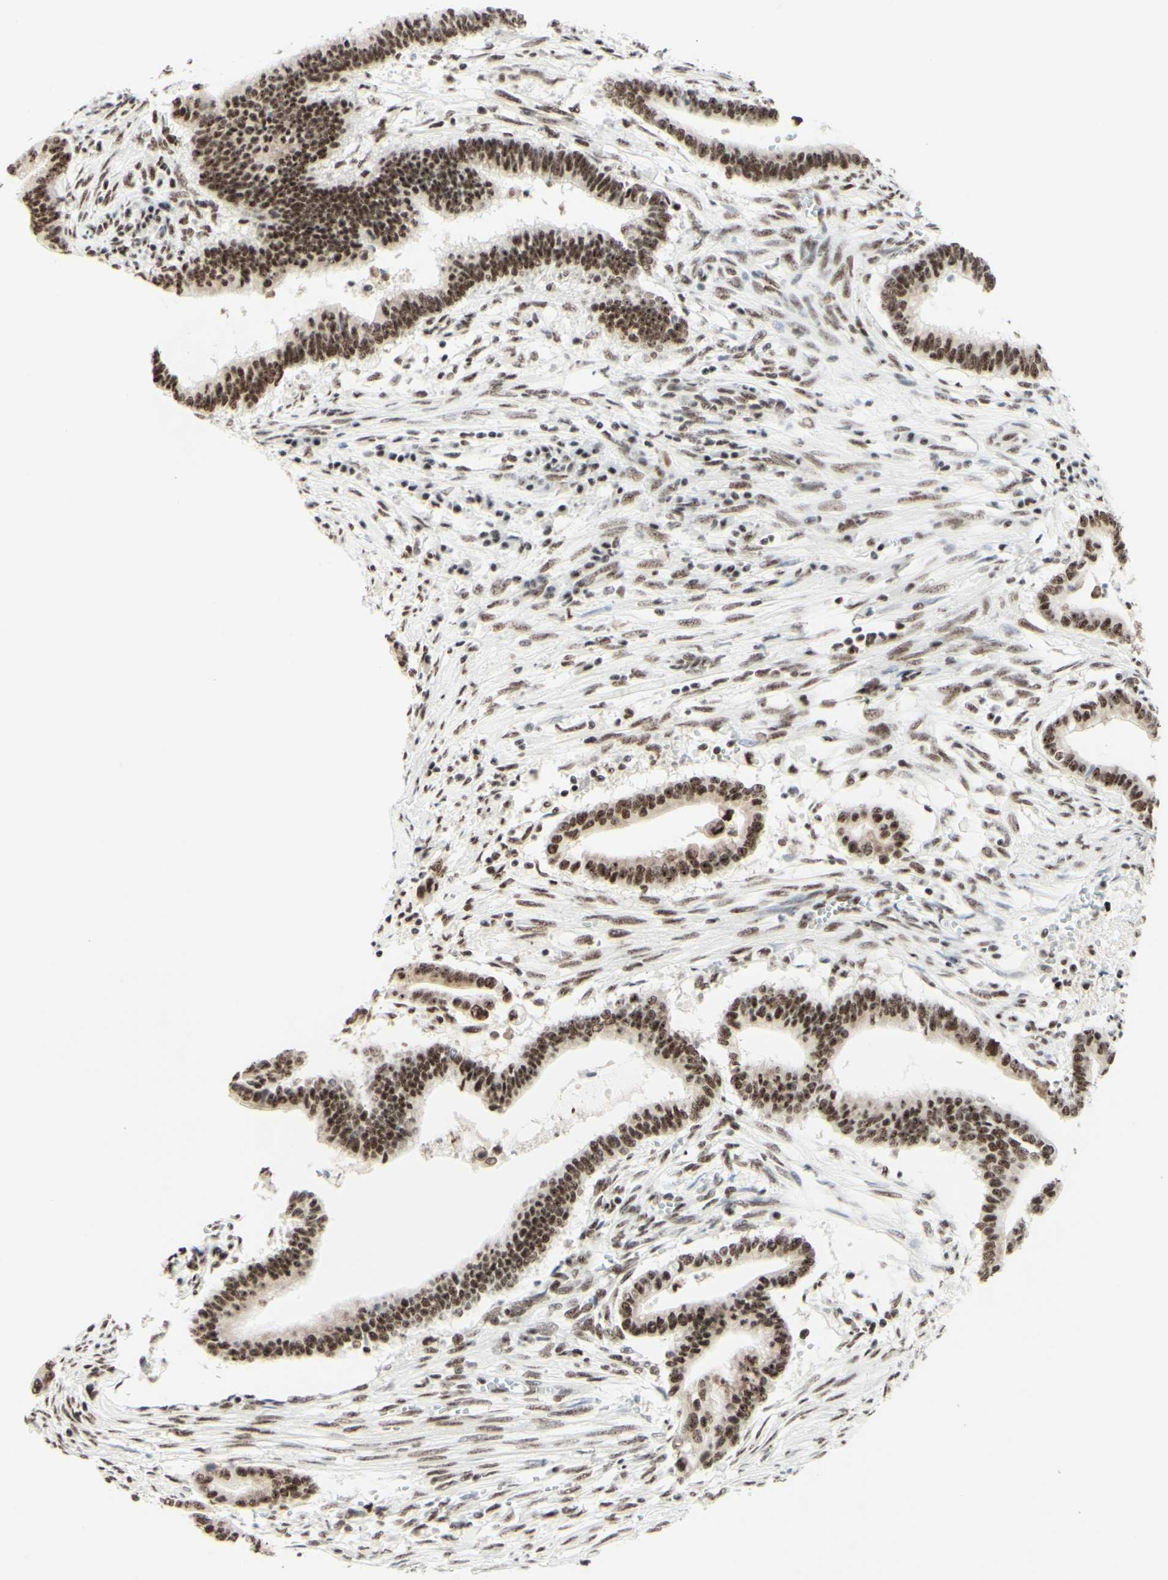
{"staining": {"intensity": "weak", "quantity": ">75%", "location": "nuclear"}, "tissue": "cervical cancer", "cell_type": "Tumor cells", "image_type": "cancer", "snomed": [{"axis": "morphology", "description": "Adenocarcinoma, NOS"}, {"axis": "topography", "description": "Cervix"}], "caption": "An immunohistochemistry (IHC) micrograph of neoplastic tissue is shown. Protein staining in brown labels weak nuclear positivity in cervical cancer (adenocarcinoma) within tumor cells. (DAB = brown stain, brightfield microscopy at high magnification).", "gene": "WTAP", "patient": {"sex": "female", "age": 44}}